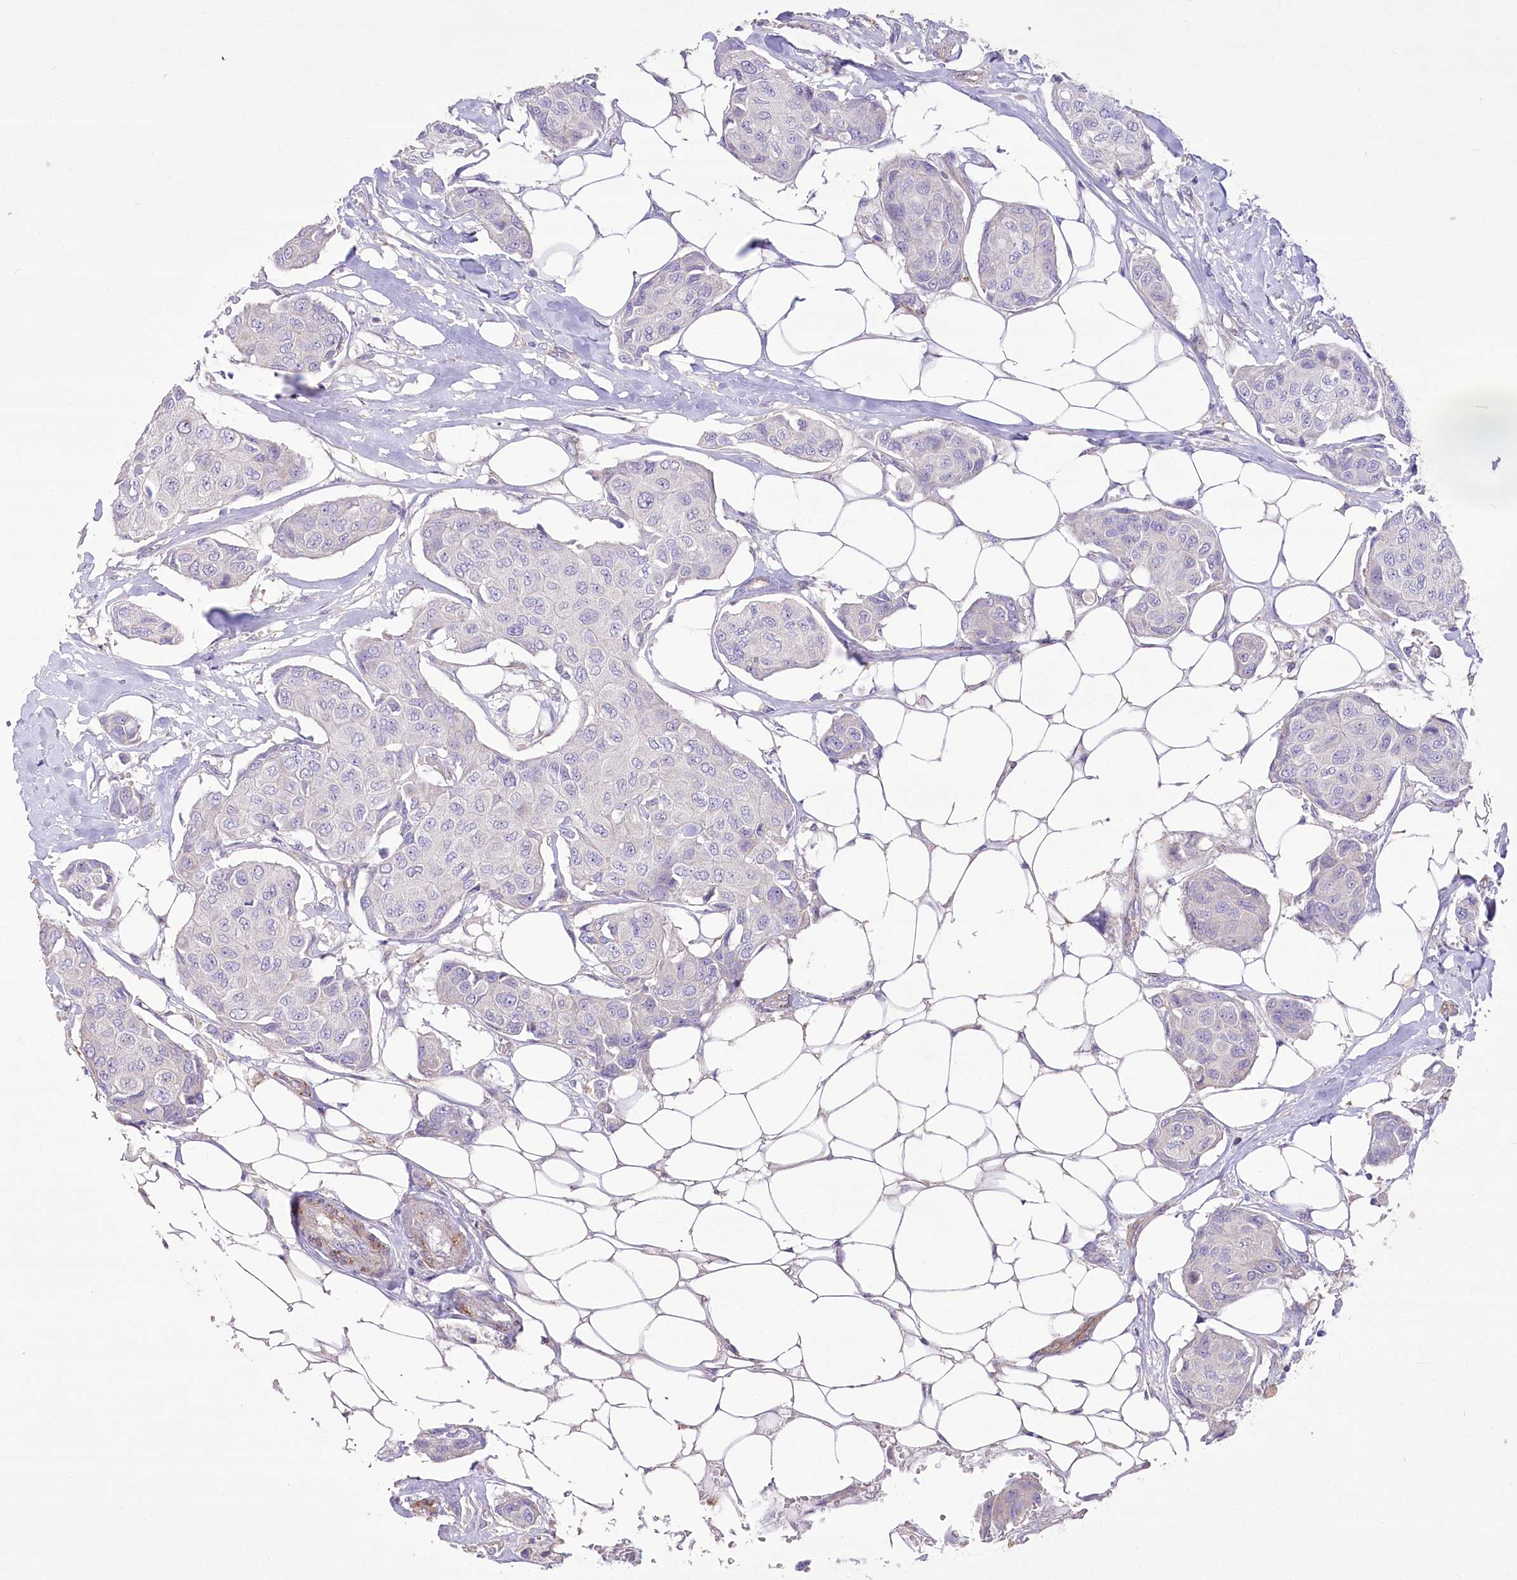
{"staining": {"intensity": "negative", "quantity": "none", "location": "none"}, "tissue": "breast cancer", "cell_type": "Tumor cells", "image_type": "cancer", "snomed": [{"axis": "morphology", "description": "Duct carcinoma"}, {"axis": "topography", "description": "Breast"}], "caption": "A micrograph of human breast invasive ductal carcinoma is negative for staining in tumor cells.", "gene": "ANGPTL3", "patient": {"sex": "female", "age": 80}}